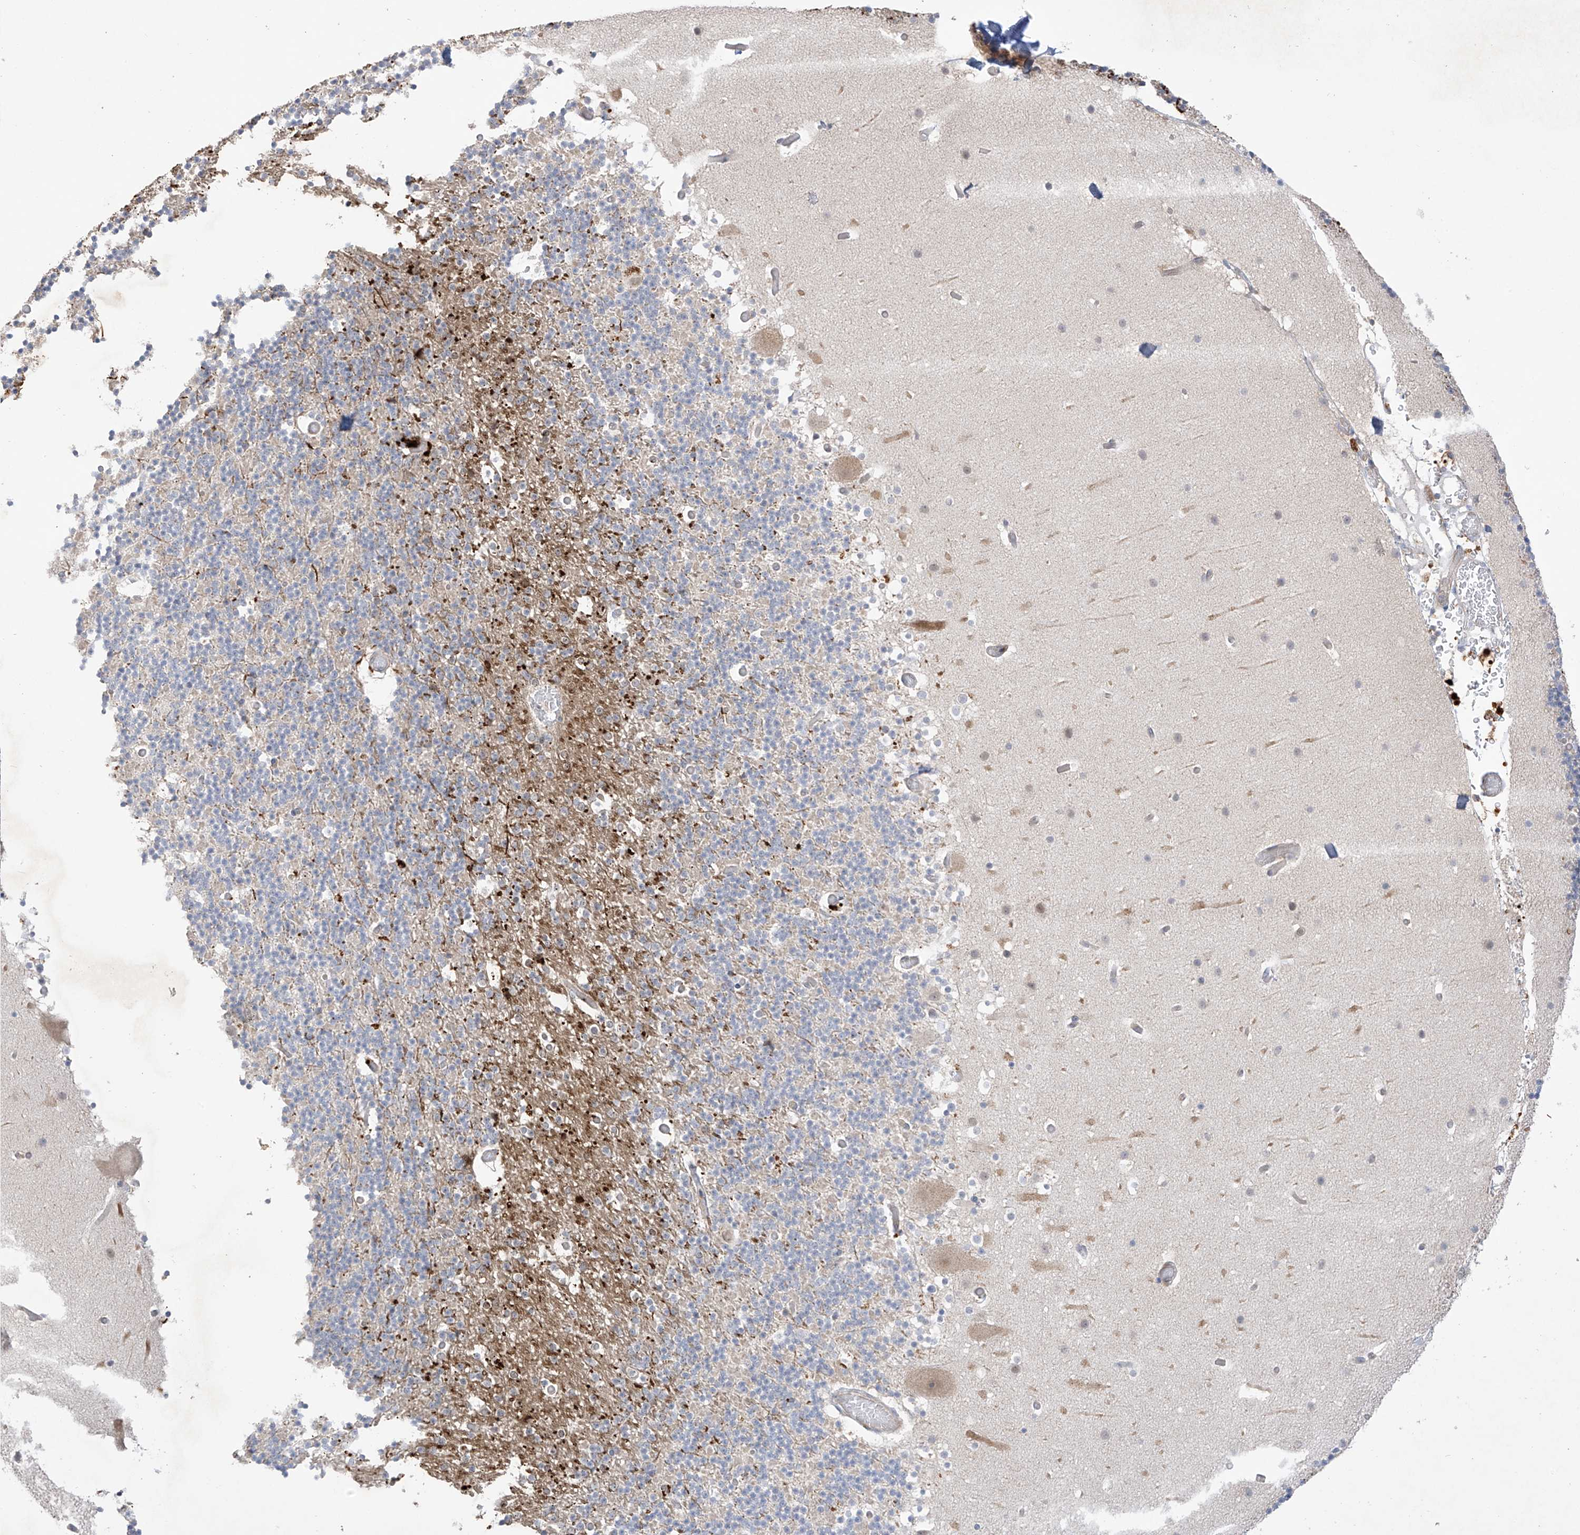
{"staining": {"intensity": "negative", "quantity": "none", "location": "none"}, "tissue": "cerebellum", "cell_type": "Cells in granular layer", "image_type": "normal", "snomed": [{"axis": "morphology", "description": "Normal tissue, NOS"}, {"axis": "topography", "description": "Cerebellum"}], "caption": "This is a photomicrograph of immunohistochemistry (IHC) staining of benign cerebellum, which shows no expression in cells in granular layer. (DAB immunohistochemistry (IHC) visualized using brightfield microscopy, high magnification).", "gene": "ANGEL2", "patient": {"sex": "male", "age": 57}}